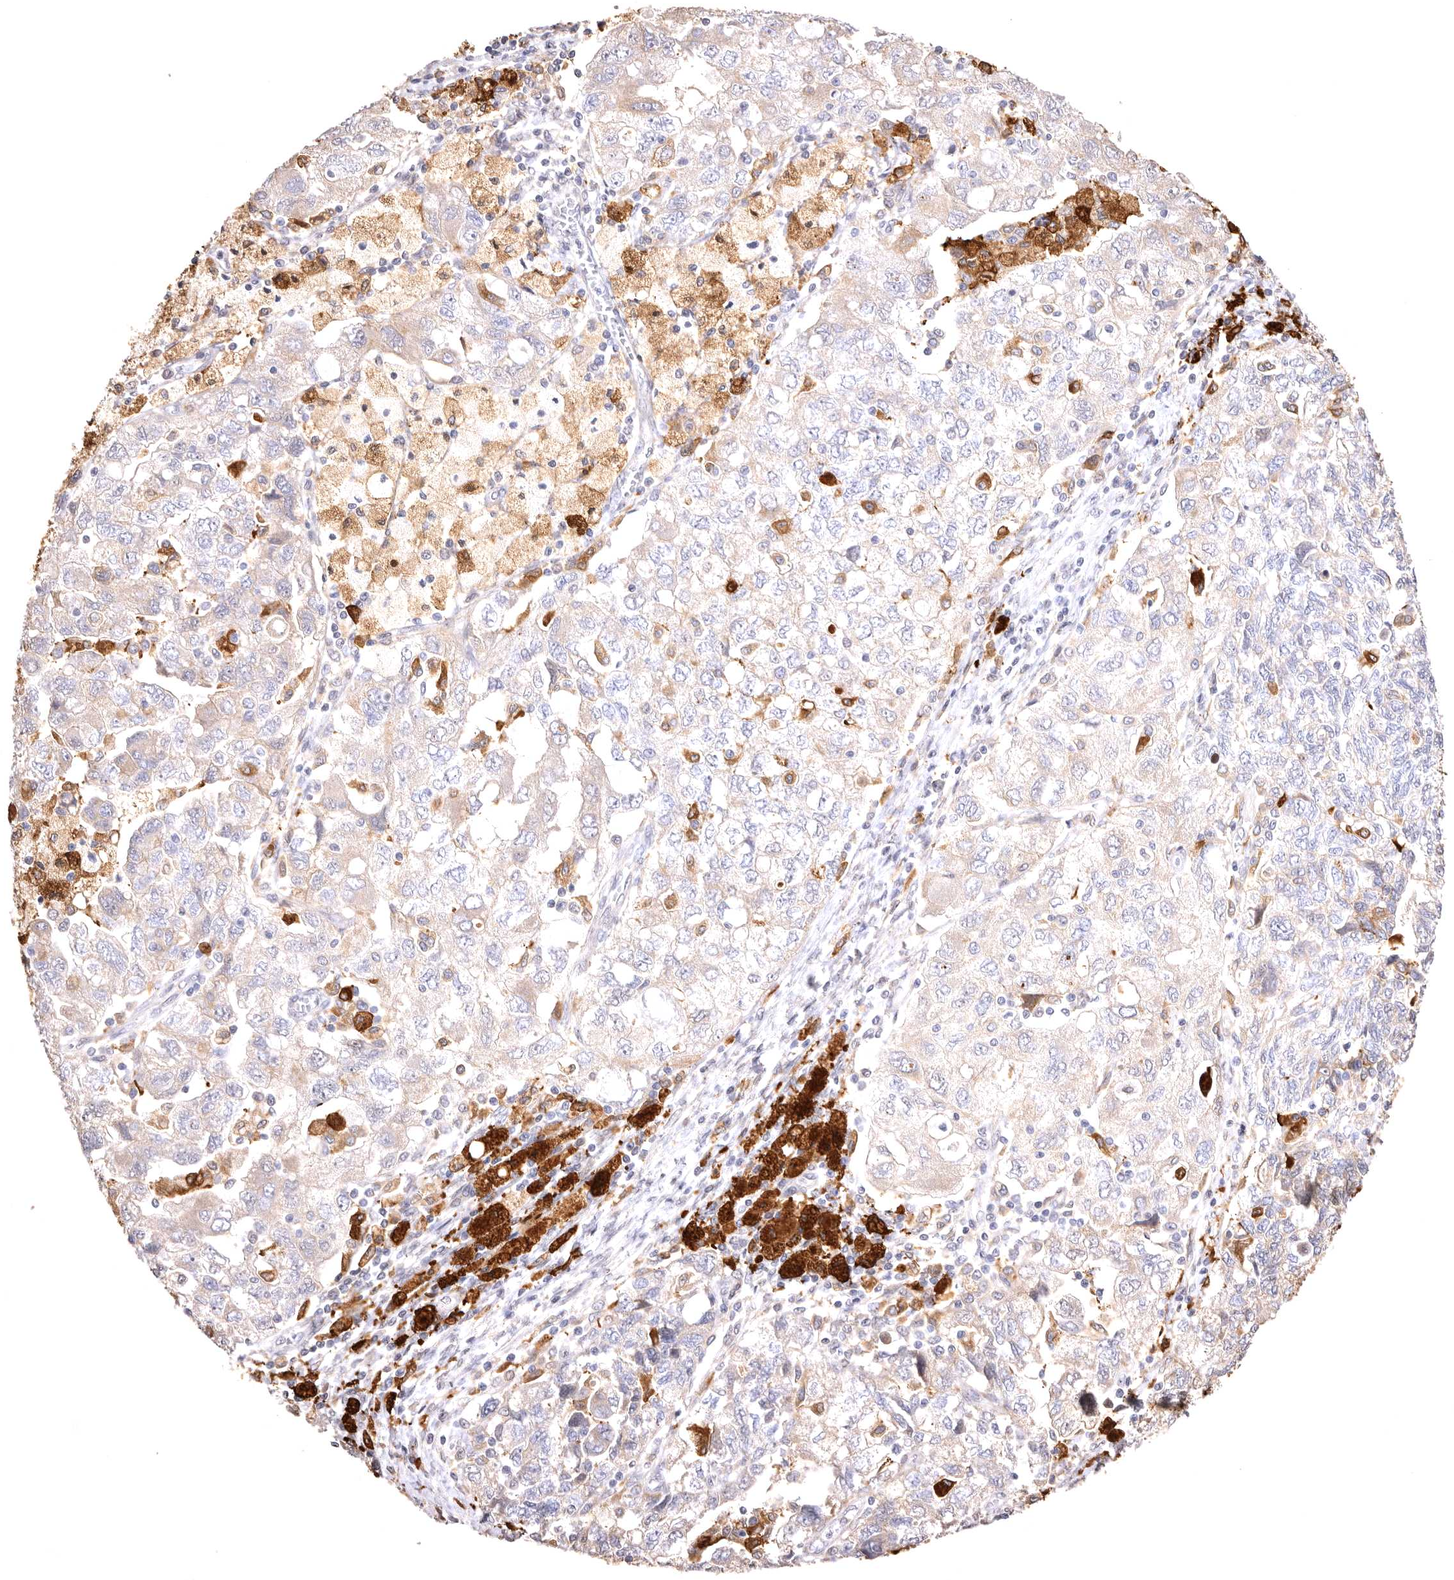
{"staining": {"intensity": "moderate", "quantity": "<25%", "location": "cytoplasmic/membranous"}, "tissue": "ovarian cancer", "cell_type": "Tumor cells", "image_type": "cancer", "snomed": [{"axis": "morphology", "description": "Carcinoma, NOS"}, {"axis": "morphology", "description": "Cystadenocarcinoma, serous, NOS"}, {"axis": "topography", "description": "Ovary"}], "caption": "Immunohistochemistry (IHC) of human ovarian carcinoma reveals low levels of moderate cytoplasmic/membranous expression in approximately <25% of tumor cells.", "gene": "VPS45", "patient": {"sex": "female", "age": 69}}